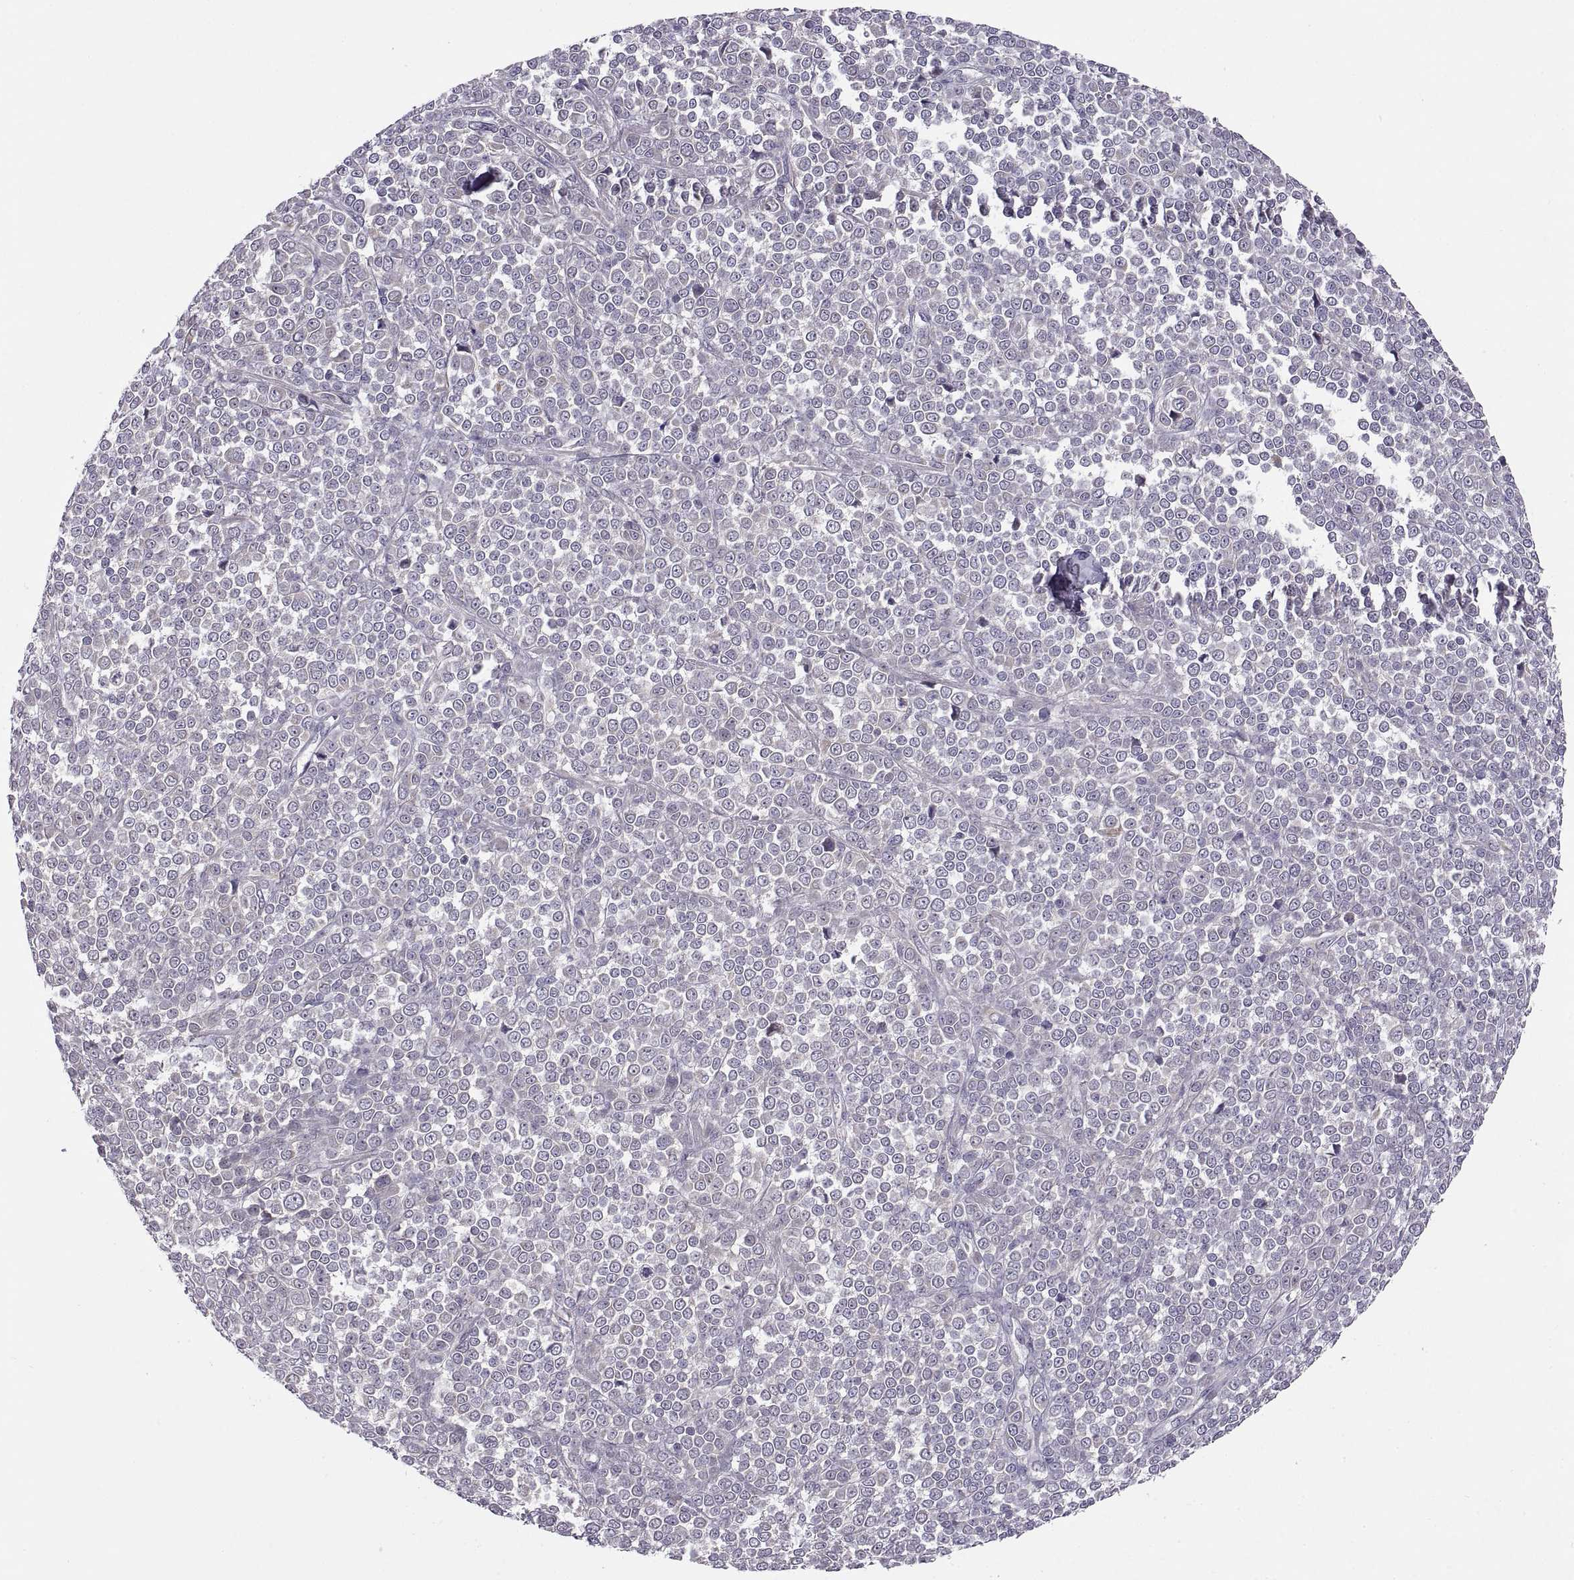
{"staining": {"intensity": "negative", "quantity": "none", "location": "none"}, "tissue": "melanoma", "cell_type": "Tumor cells", "image_type": "cancer", "snomed": [{"axis": "morphology", "description": "Malignant melanoma, NOS"}, {"axis": "topography", "description": "Skin"}], "caption": "This is a micrograph of IHC staining of melanoma, which shows no expression in tumor cells.", "gene": "ACSBG2", "patient": {"sex": "female", "age": 95}}